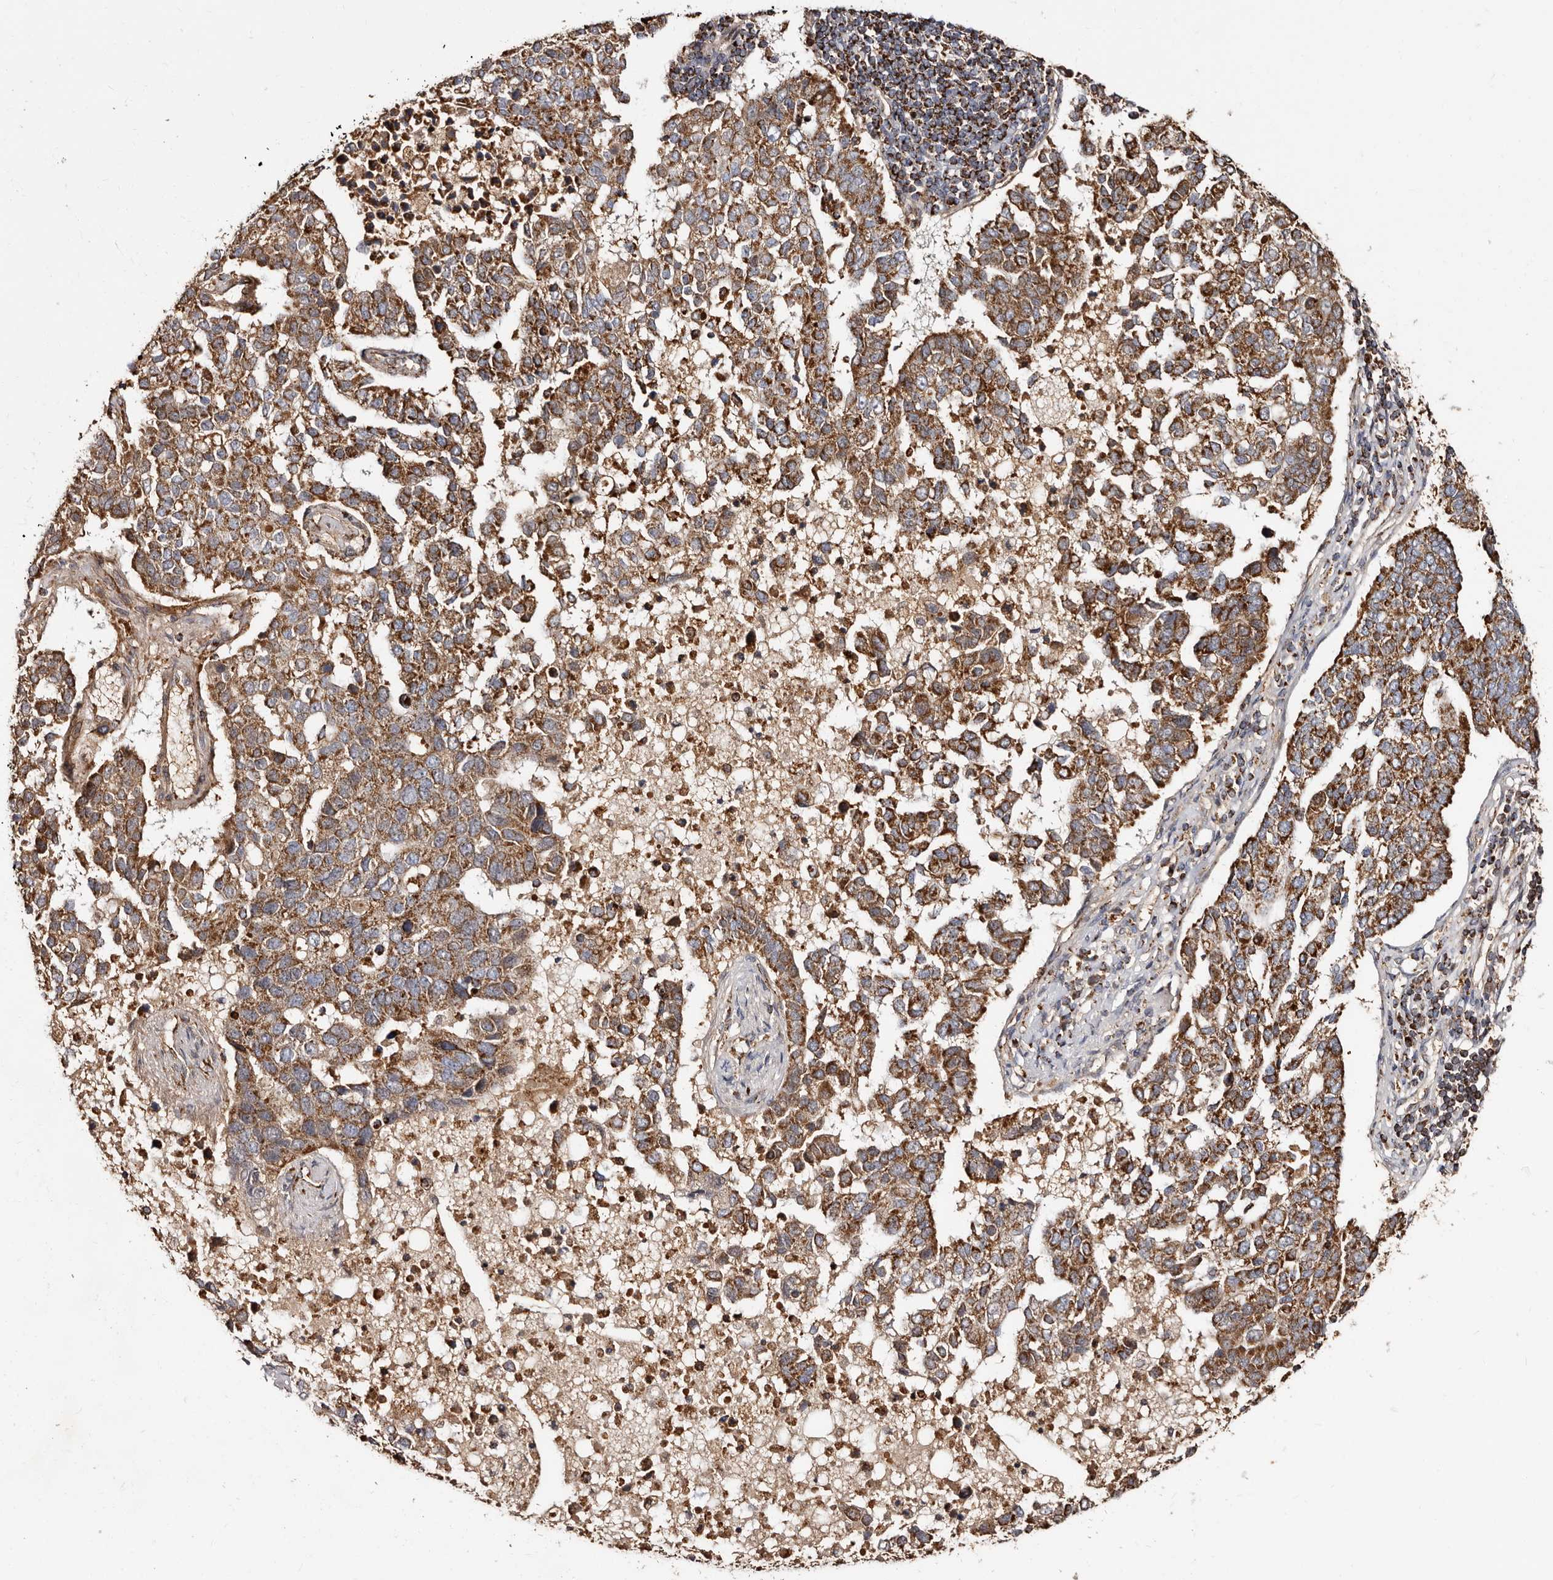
{"staining": {"intensity": "strong", "quantity": ">75%", "location": "cytoplasmic/membranous"}, "tissue": "pancreatic cancer", "cell_type": "Tumor cells", "image_type": "cancer", "snomed": [{"axis": "morphology", "description": "Adenocarcinoma, NOS"}, {"axis": "topography", "description": "Pancreas"}], "caption": "This histopathology image reveals immunohistochemistry (IHC) staining of human adenocarcinoma (pancreatic), with high strong cytoplasmic/membranous staining in approximately >75% of tumor cells.", "gene": "BAX", "patient": {"sex": "female", "age": 61}}